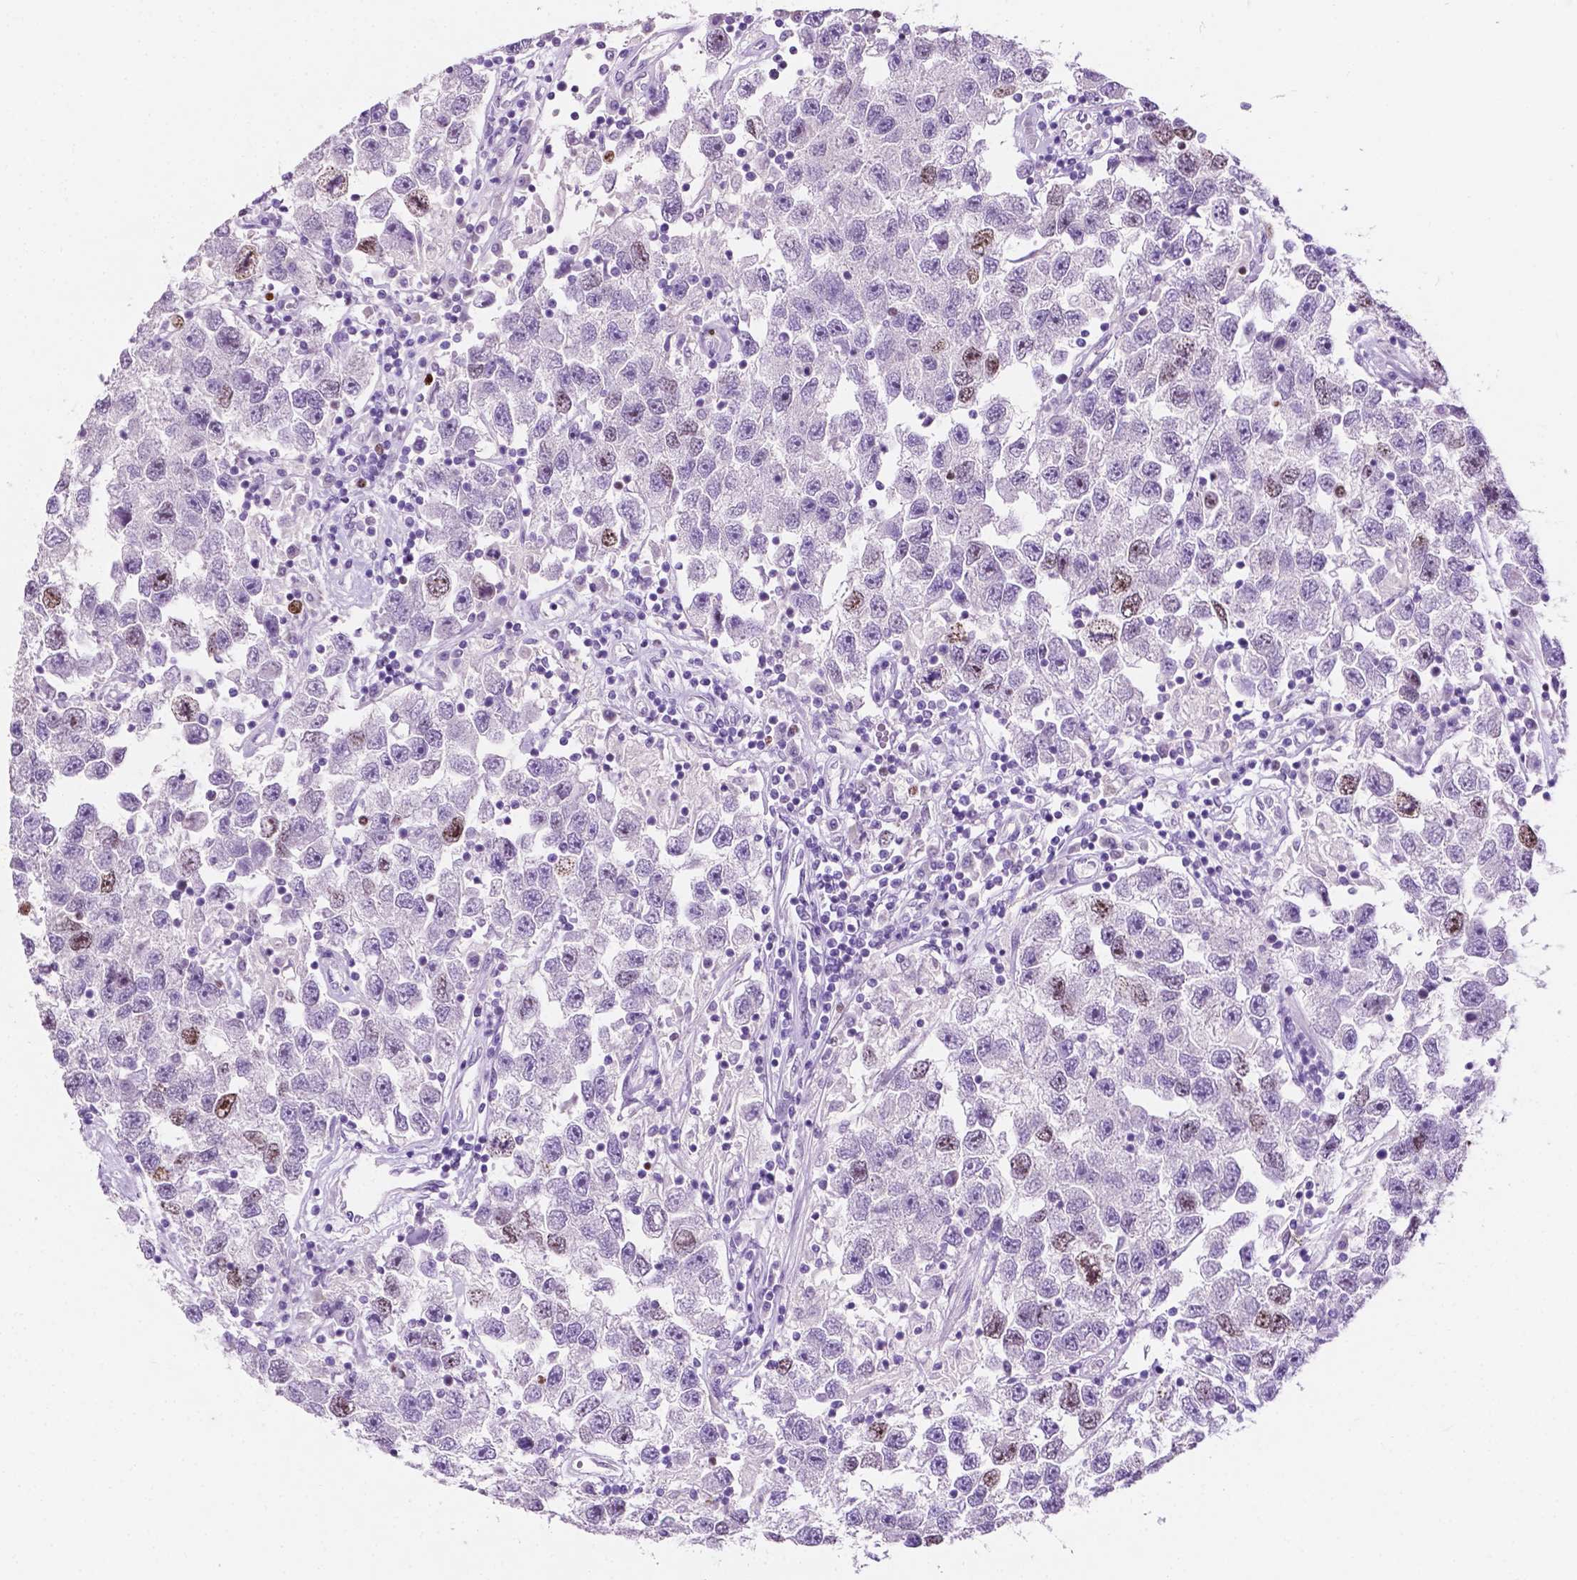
{"staining": {"intensity": "moderate", "quantity": "<25%", "location": "nuclear"}, "tissue": "testis cancer", "cell_type": "Tumor cells", "image_type": "cancer", "snomed": [{"axis": "morphology", "description": "Seminoma, NOS"}, {"axis": "topography", "description": "Testis"}], "caption": "High-magnification brightfield microscopy of testis cancer (seminoma) stained with DAB (3,3'-diaminobenzidine) (brown) and counterstained with hematoxylin (blue). tumor cells exhibit moderate nuclear staining is present in about<25% of cells.", "gene": "SIAH2", "patient": {"sex": "male", "age": 26}}